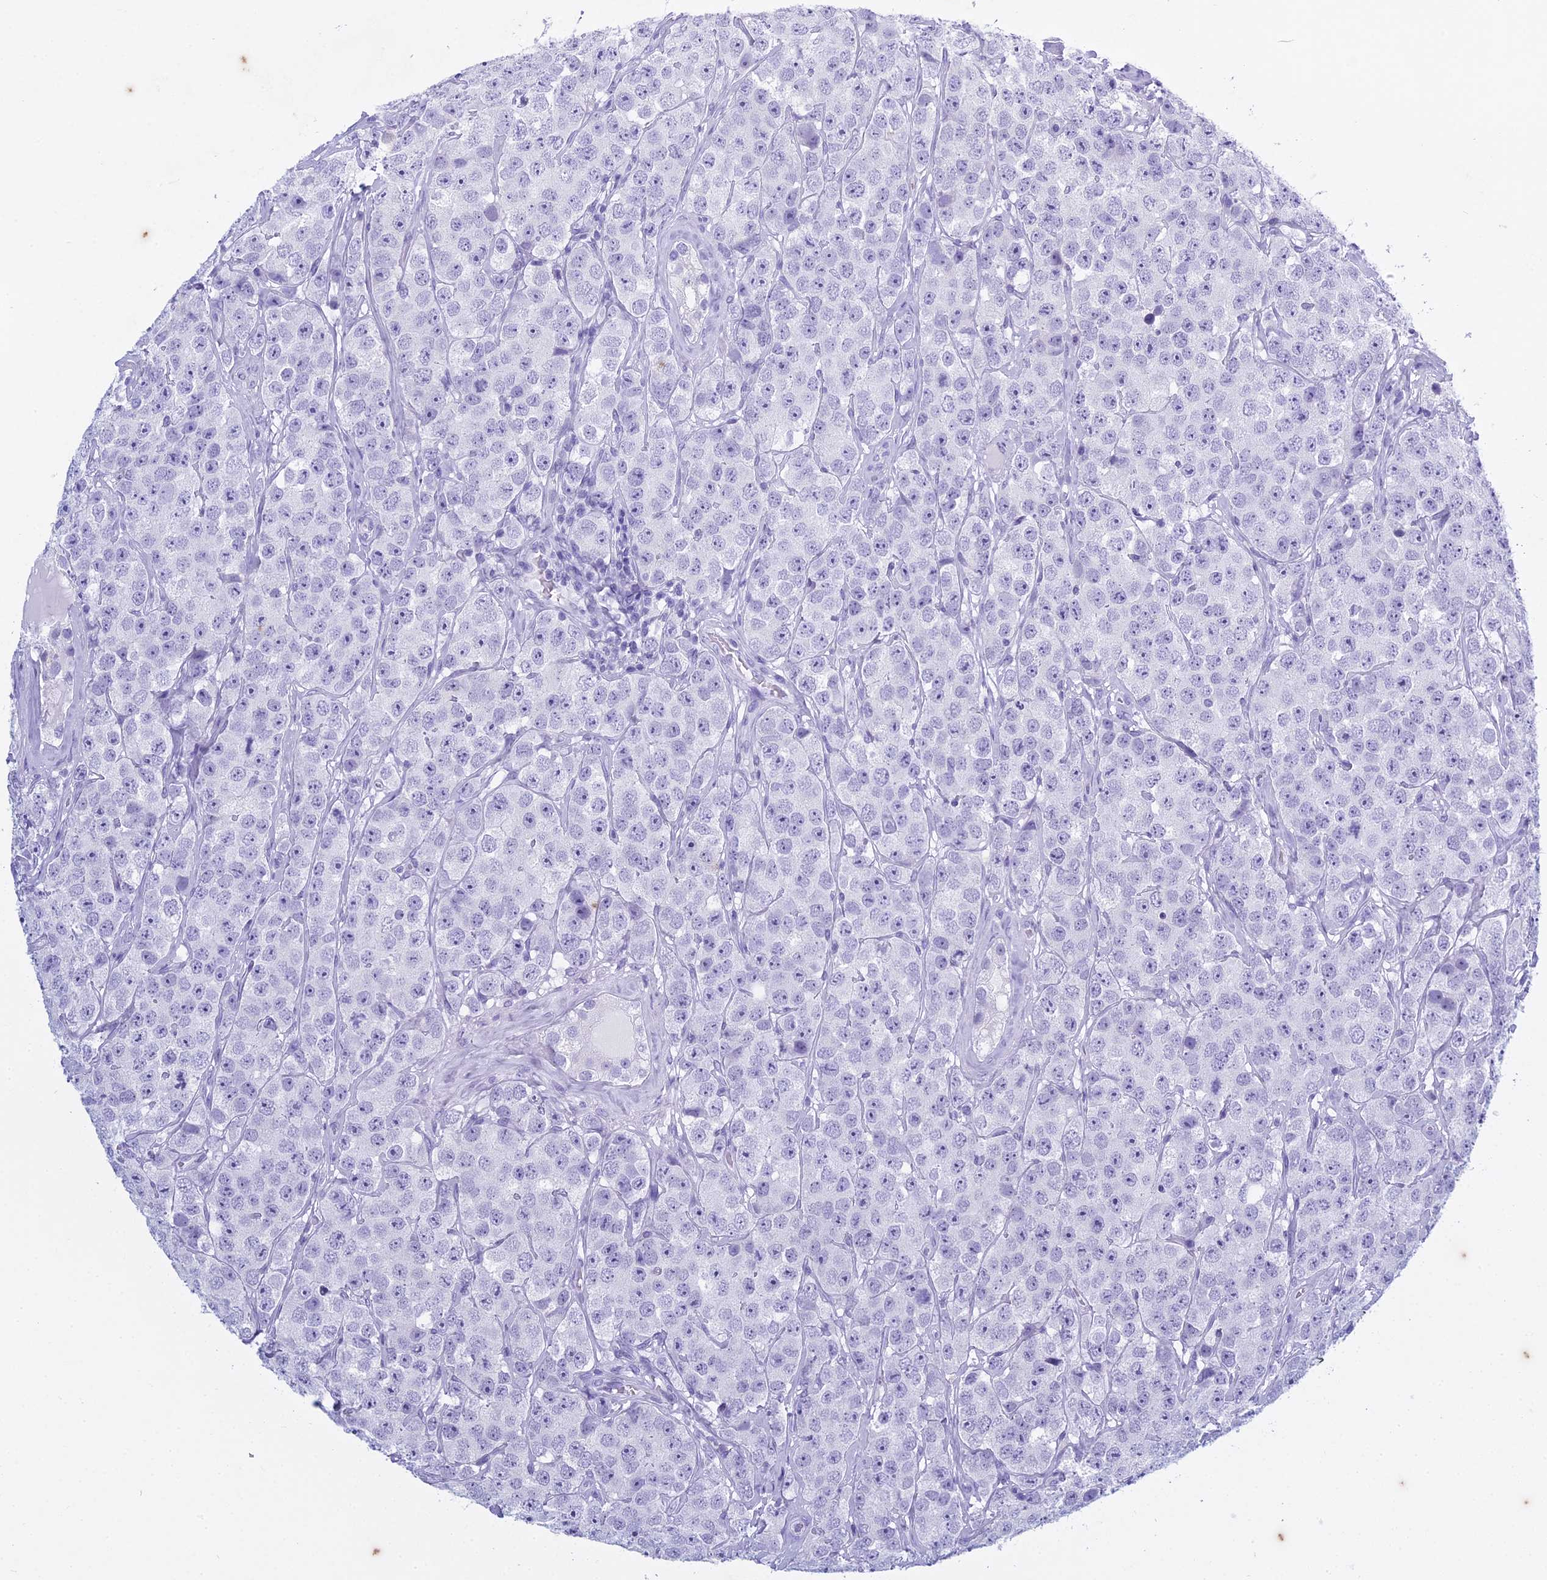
{"staining": {"intensity": "negative", "quantity": "none", "location": "none"}, "tissue": "testis cancer", "cell_type": "Tumor cells", "image_type": "cancer", "snomed": [{"axis": "morphology", "description": "Seminoma, NOS"}, {"axis": "topography", "description": "Testis"}], "caption": "Seminoma (testis) stained for a protein using immunohistochemistry shows no positivity tumor cells.", "gene": "HMGB4", "patient": {"sex": "male", "age": 28}}